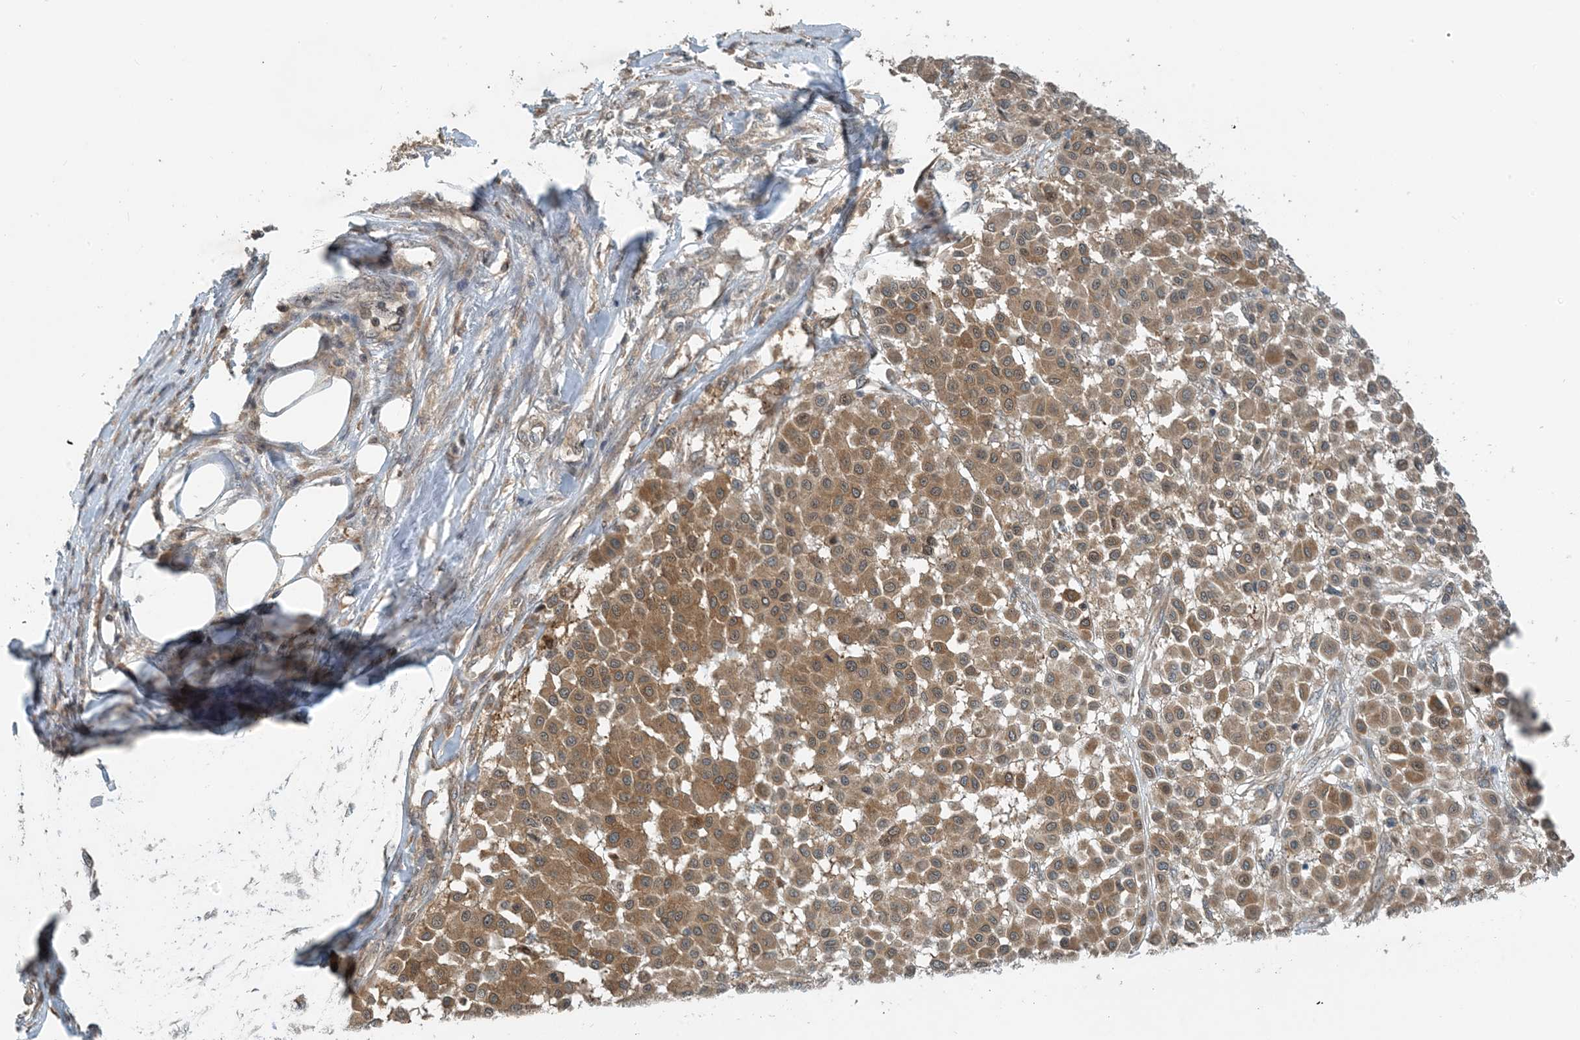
{"staining": {"intensity": "moderate", "quantity": ">75%", "location": "cytoplasmic/membranous"}, "tissue": "melanoma", "cell_type": "Tumor cells", "image_type": "cancer", "snomed": [{"axis": "morphology", "description": "Malignant melanoma, Metastatic site"}, {"axis": "topography", "description": "Soft tissue"}], "caption": "The photomicrograph shows staining of malignant melanoma (metastatic site), revealing moderate cytoplasmic/membranous protein positivity (brown color) within tumor cells.", "gene": "ZBTB3", "patient": {"sex": "male", "age": 41}}